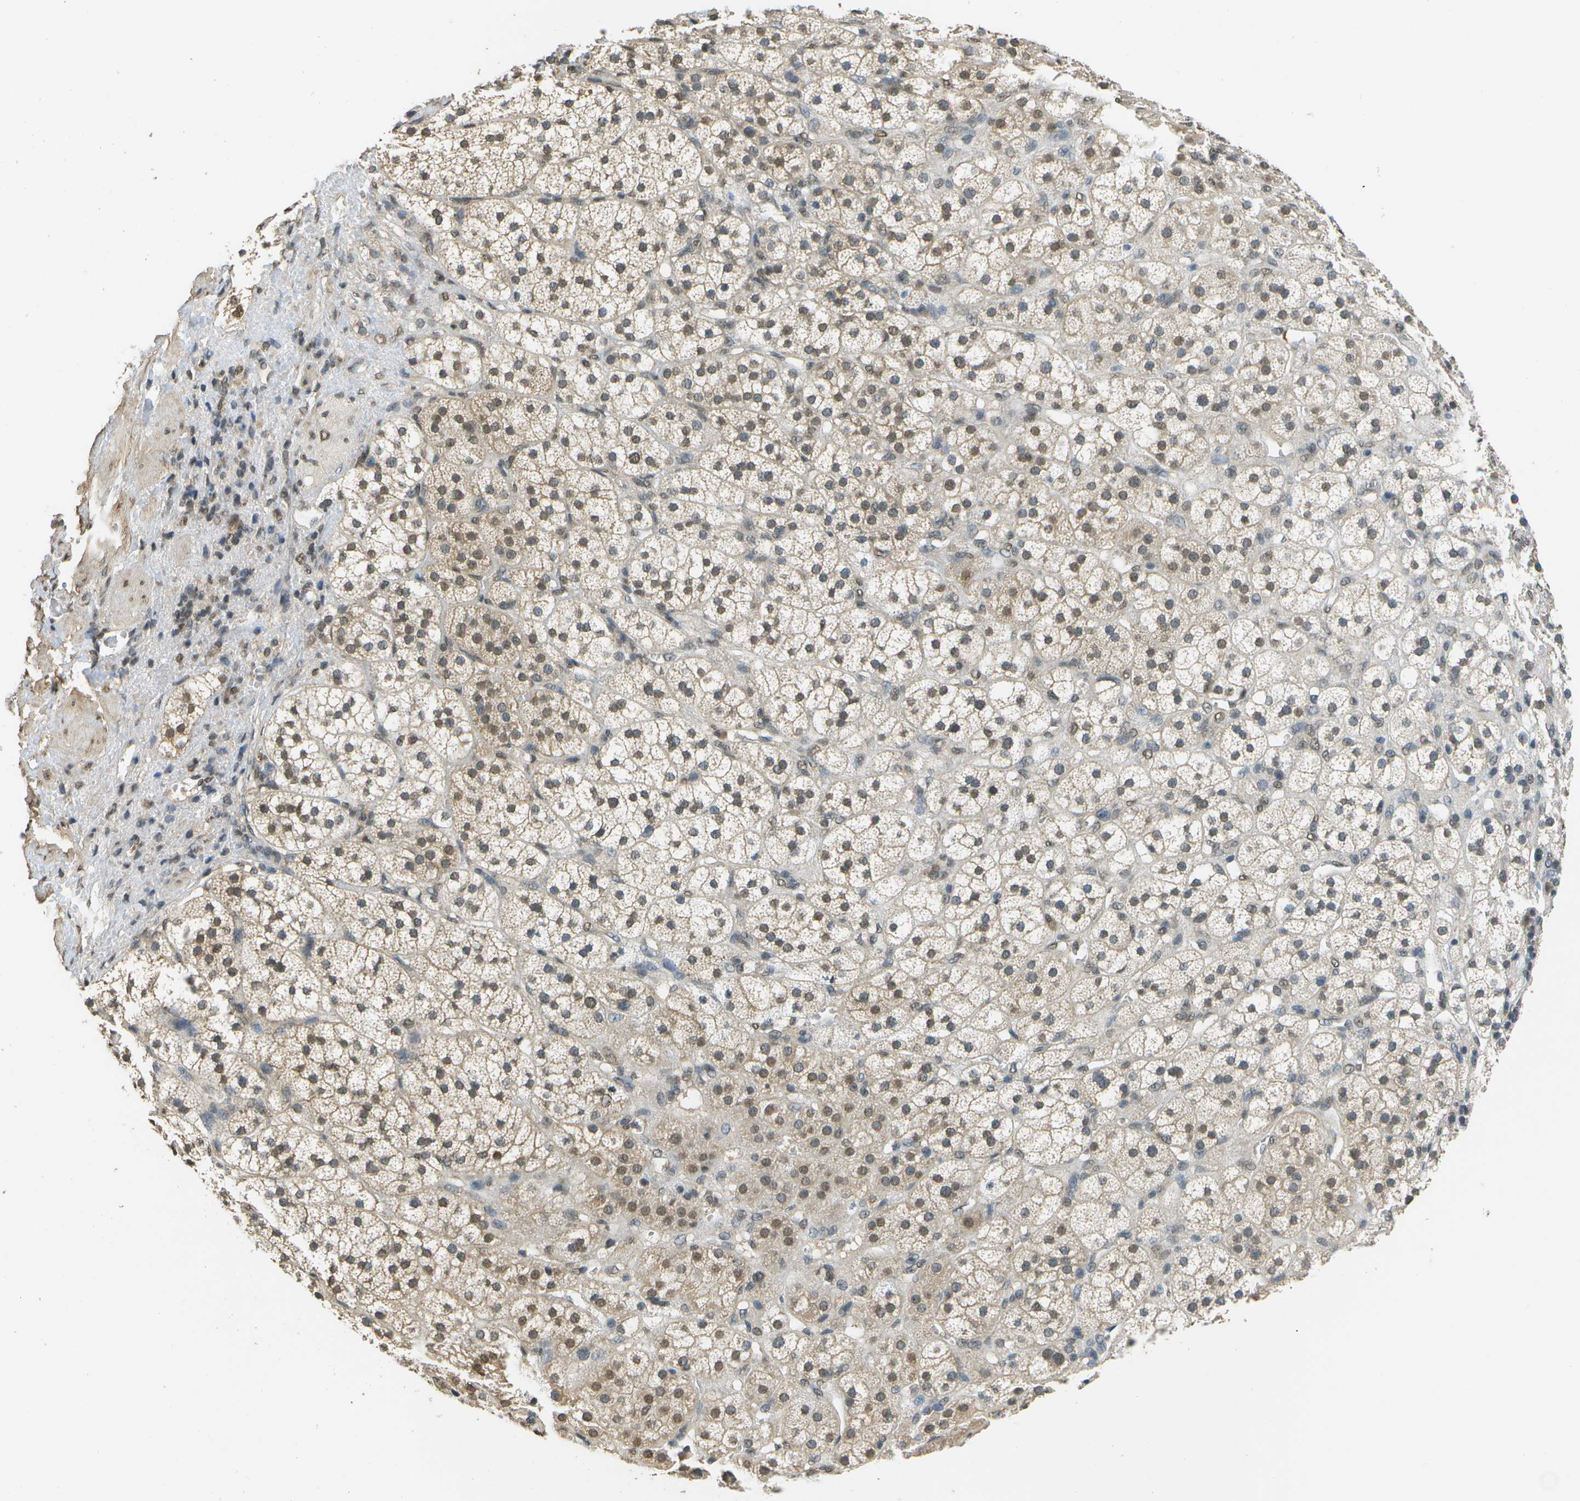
{"staining": {"intensity": "weak", "quantity": ">75%", "location": "cytoplasmic/membranous,nuclear"}, "tissue": "adrenal gland", "cell_type": "Glandular cells", "image_type": "normal", "snomed": [{"axis": "morphology", "description": "Normal tissue, NOS"}, {"axis": "topography", "description": "Adrenal gland"}], "caption": "Brown immunohistochemical staining in normal adrenal gland shows weak cytoplasmic/membranous,nuclear positivity in approximately >75% of glandular cells. (brown staining indicates protein expression, while blue staining denotes nuclei).", "gene": "ABL2", "patient": {"sex": "male", "age": 56}}